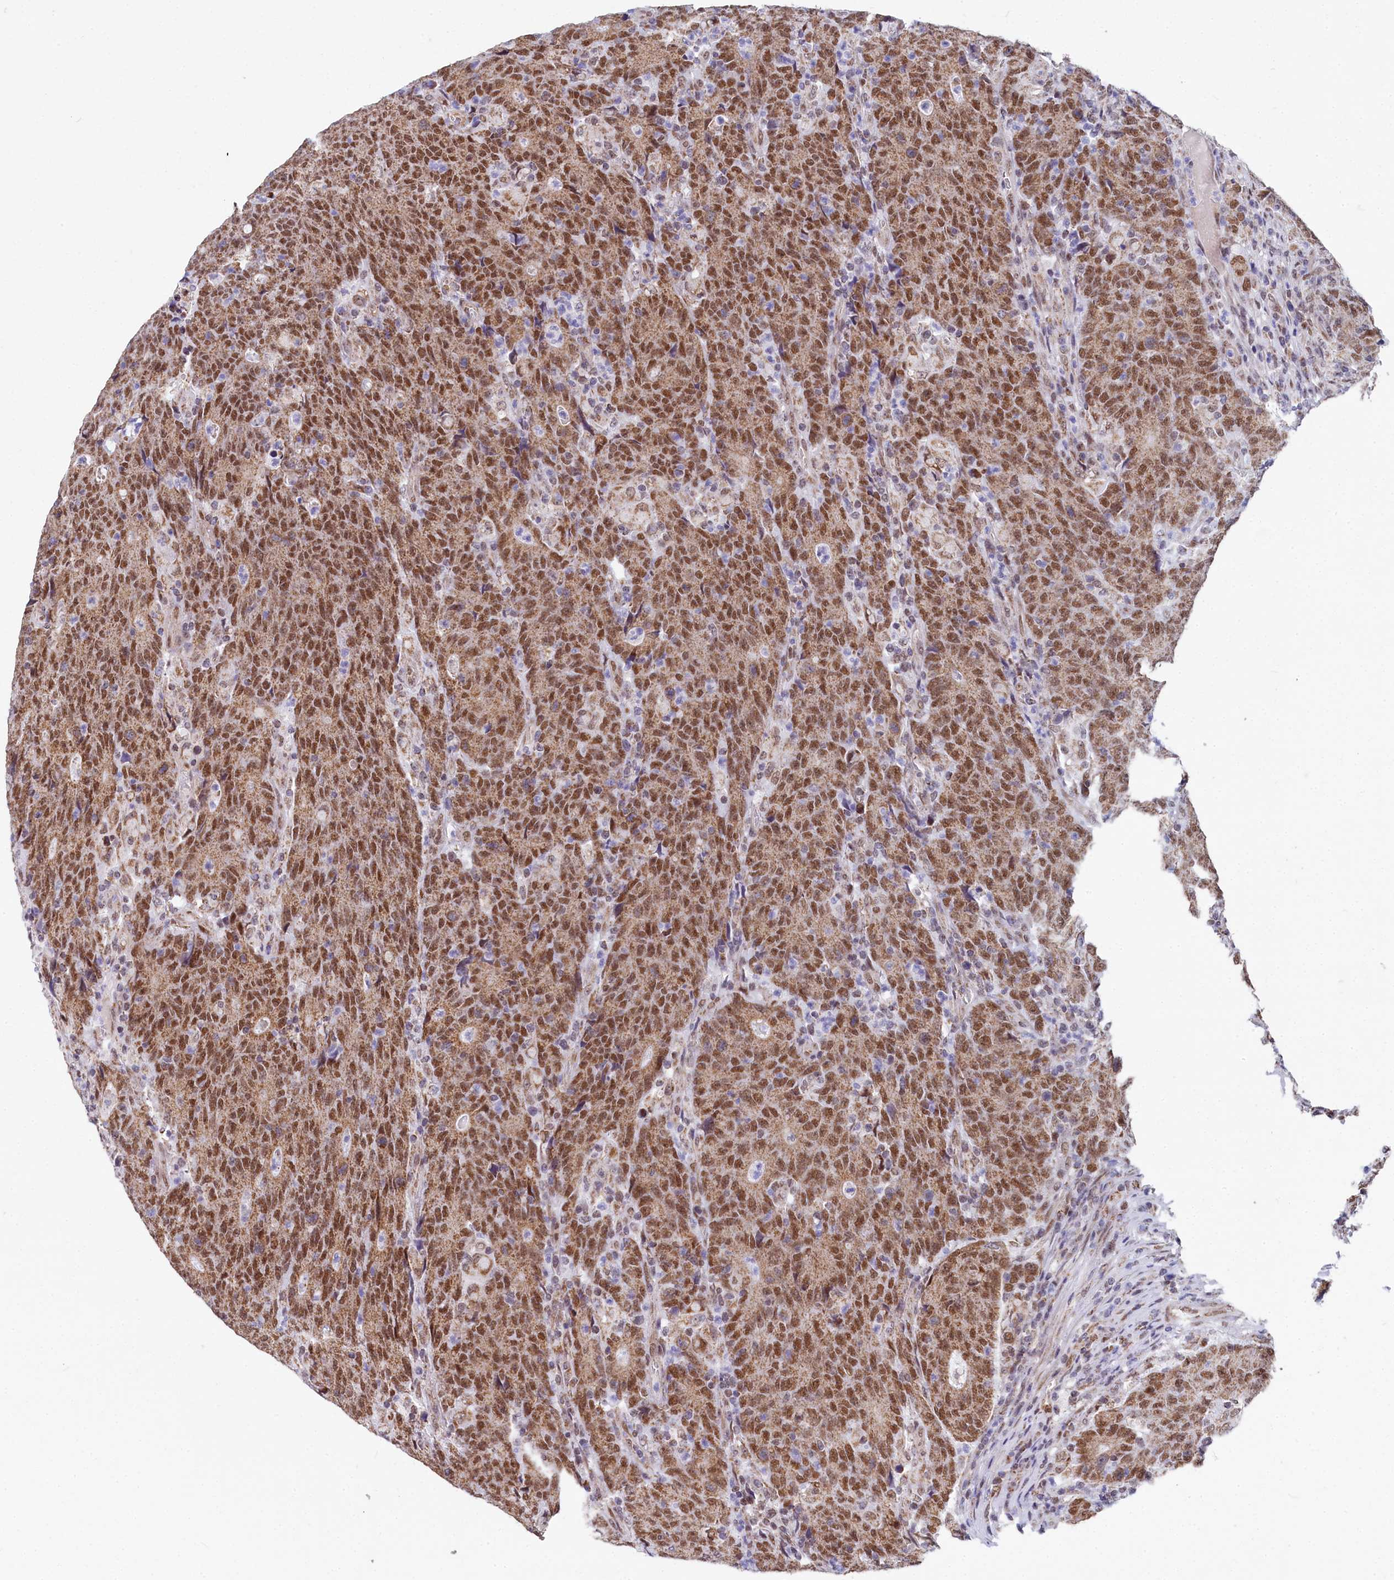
{"staining": {"intensity": "moderate", "quantity": ">75%", "location": "cytoplasmic/membranous,nuclear"}, "tissue": "colorectal cancer", "cell_type": "Tumor cells", "image_type": "cancer", "snomed": [{"axis": "morphology", "description": "Adenocarcinoma, NOS"}, {"axis": "topography", "description": "Colon"}], "caption": "Adenocarcinoma (colorectal) was stained to show a protein in brown. There is medium levels of moderate cytoplasmic/membranous and nuclear positivity in approximately >75% of tumor cells.", "gene": "MORN3", "patient": {"sex": "female", "age": 75}}